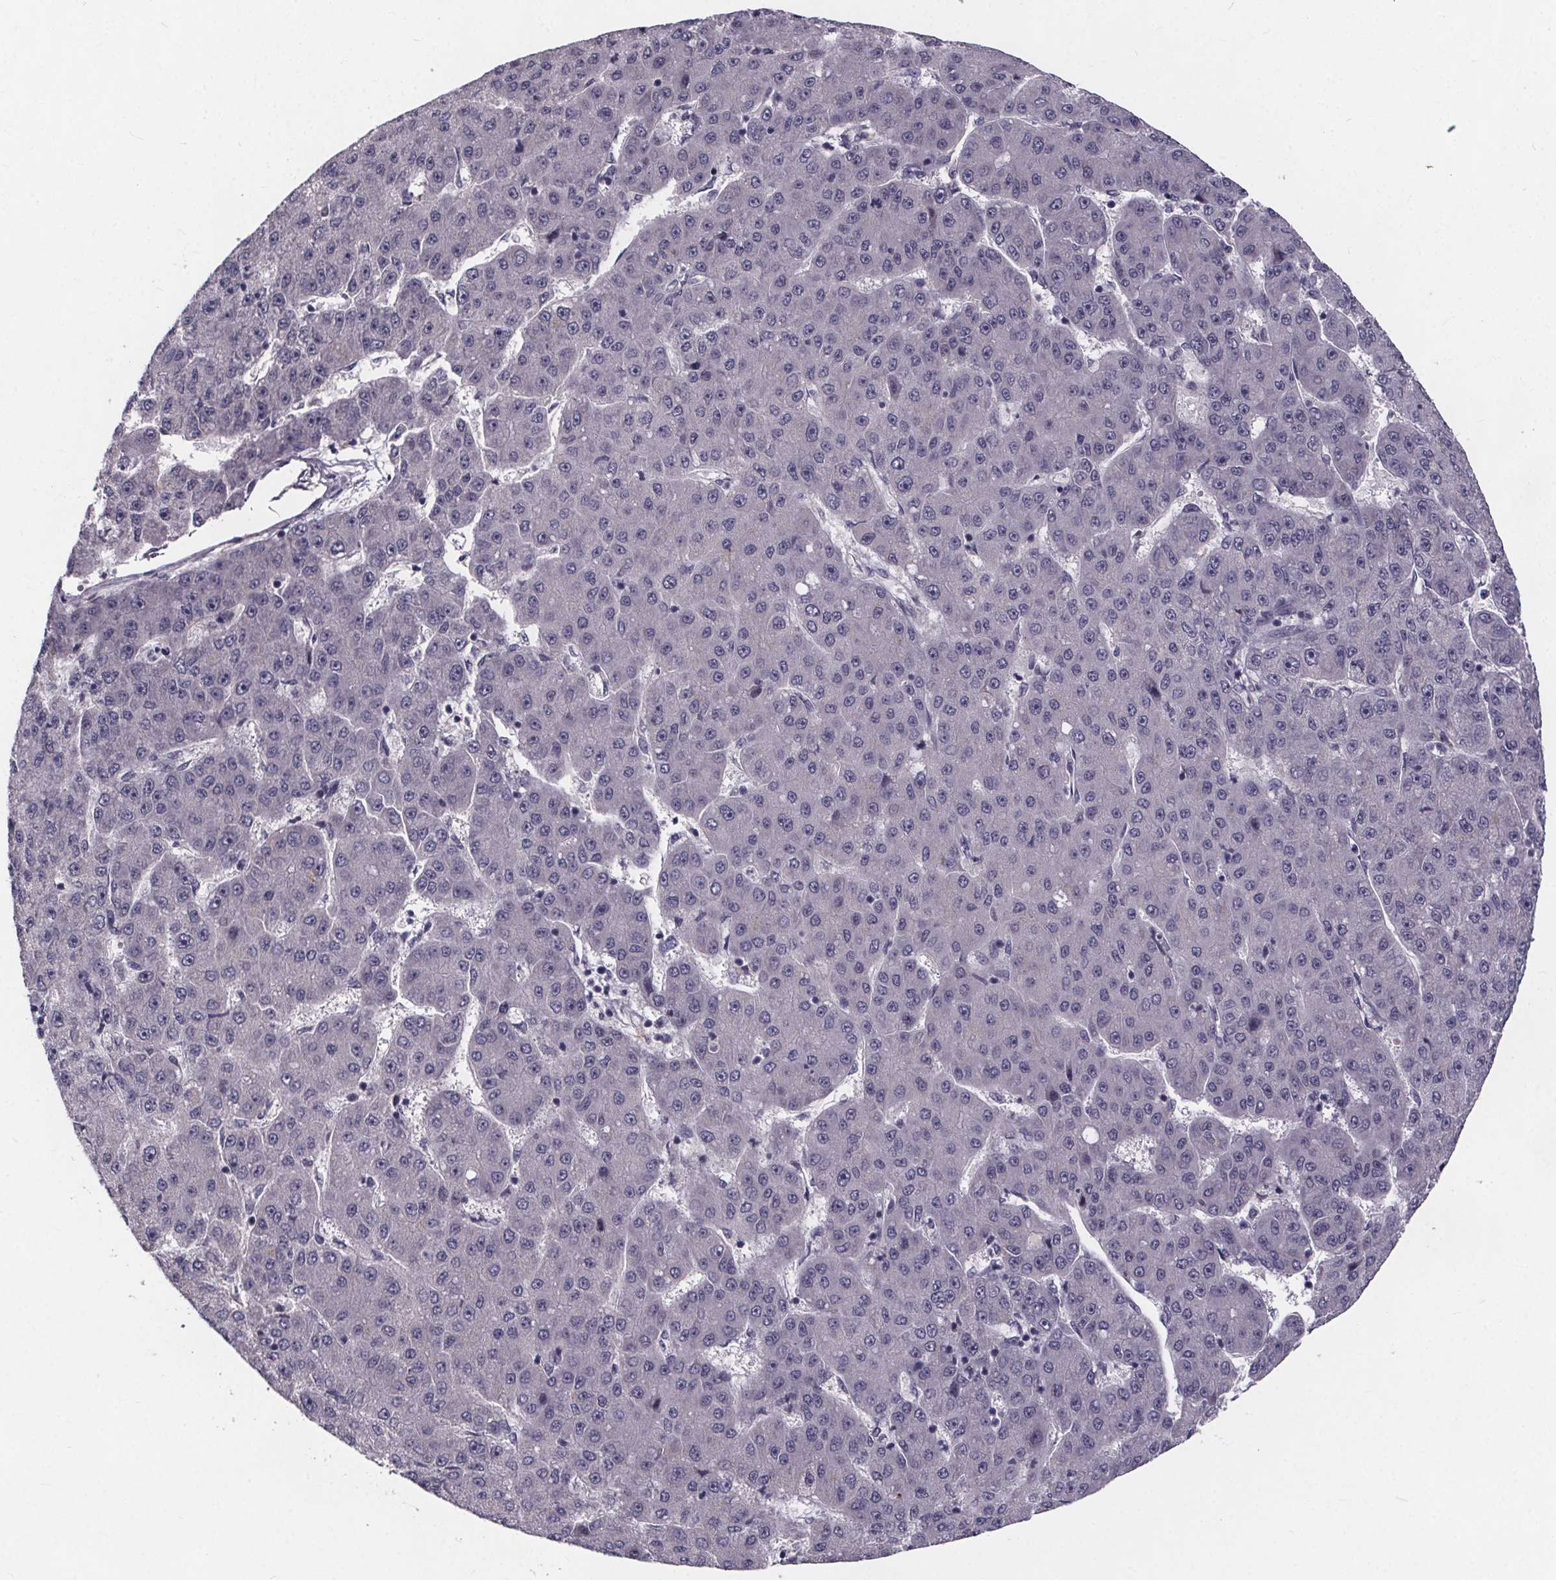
{"staining": {"intensity": "negative", "quantity": "none", "location": "none"}, "tissue": "liver cancer", "cell_type": "Tumor cells", "image_type": "cancer", "snomed": [{"axis": "morphology", "description": "Carcinoma, Hepatocellular, NOS"}, {"axis": "topography", "description": "Liver"}], "caption": "A histopathology image of liver cancer stained for a protein exhibits no brown staining in tumor cells.", "gene": "FAM181B", "patient": {"sex": "male", "age": 67}}